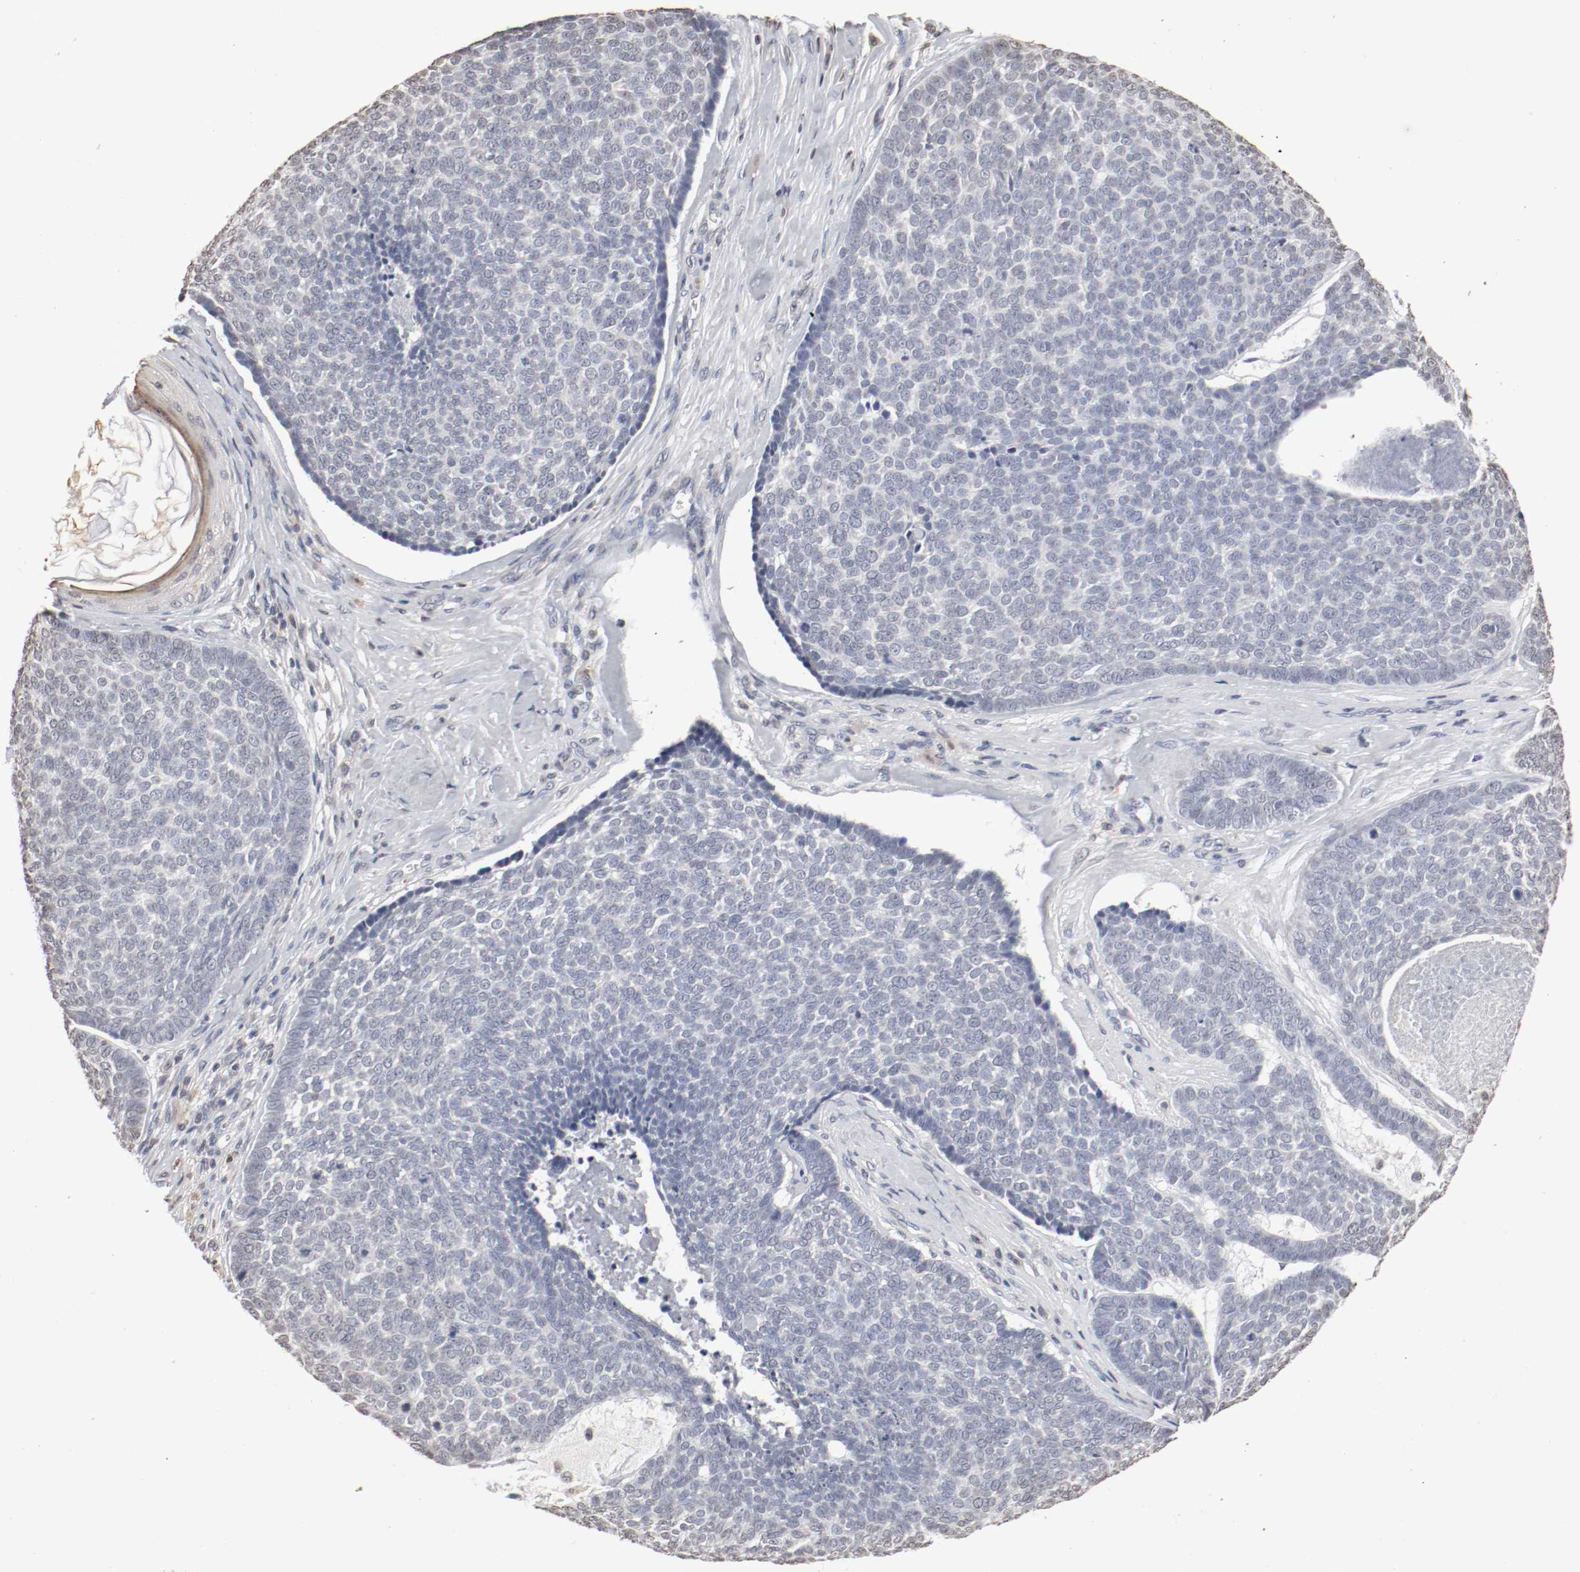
{"staining": {"intensity": "negative", "quantity": "none", "location": "none"}, "tissue": "skin cancer", "cell_type": "Tumor cells", "image_type": "cancer", "snomed": [{"axis": "morphology", "description": "Basal cell carcinoma"}, {"axis": "topography", "description": "Skin"}], "caption": "Photomicrograph shows no significant protein positivity in tumor cells of skin cancer (basal cell carcinoma).", "gene": "WASL", "patient": {"sex": "male", "age": 84}}